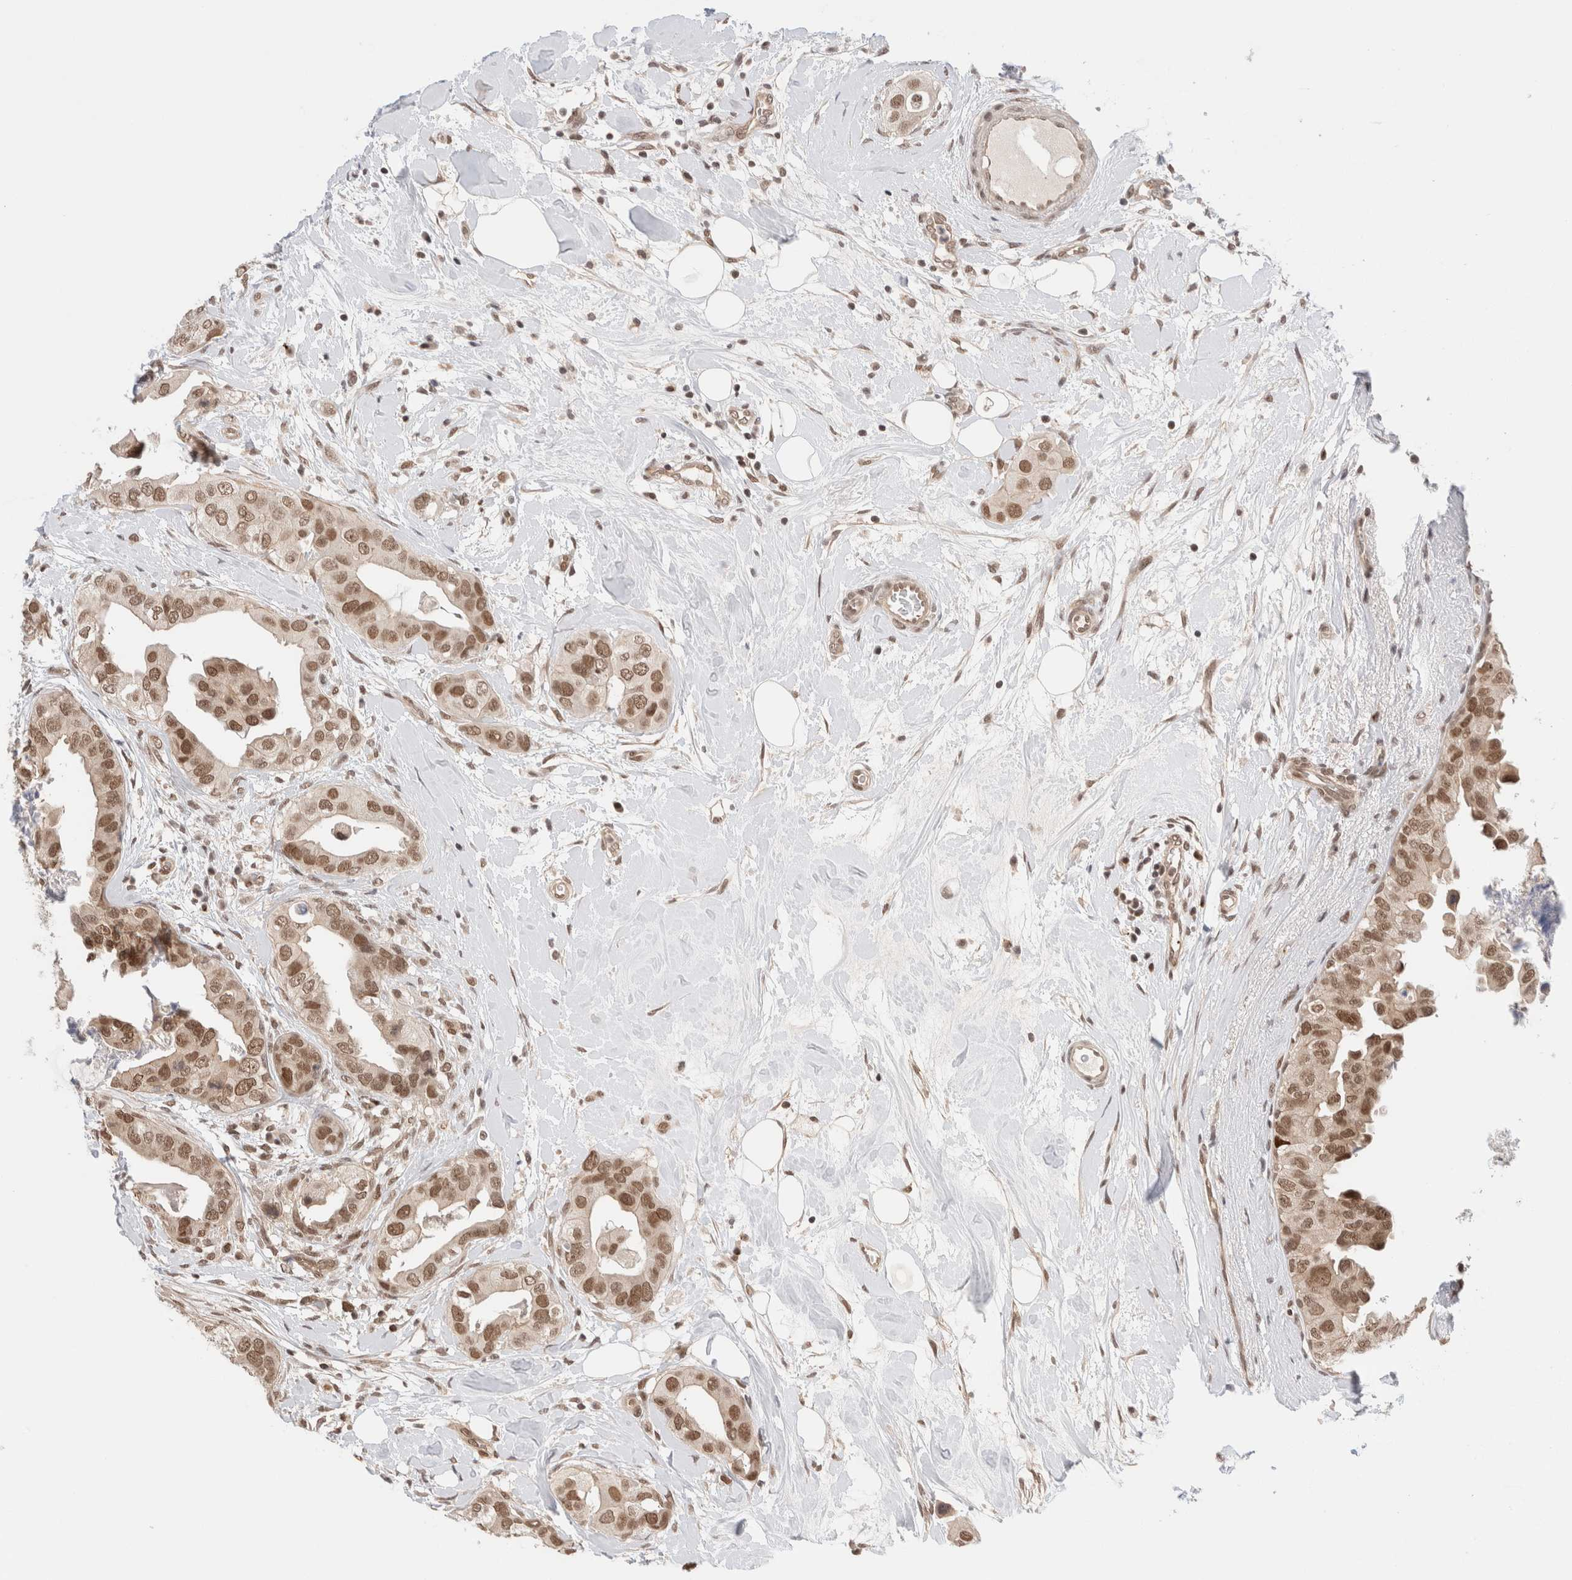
{"staining": {"intensity": "moderate", "quantity": ">75%", "location": "nuclear"}, "tissue": "breast cancer", "cell_type": "Tumor cells", "image_type": "cancer", "snomed": [{"axis": "morphology", "description": "Duct carcinoma"}, {"axis": "topography", "description": "Breast"}], "caption": "Immunohistochemical staining of human infiltrating ductal carcinoma (breast) exhibits medium levels of moderate nuclear protein expression in approximately >75% of tumor cells.", "gene": "GATAD2A", "patient": {"sex": "female", "age": 40}}